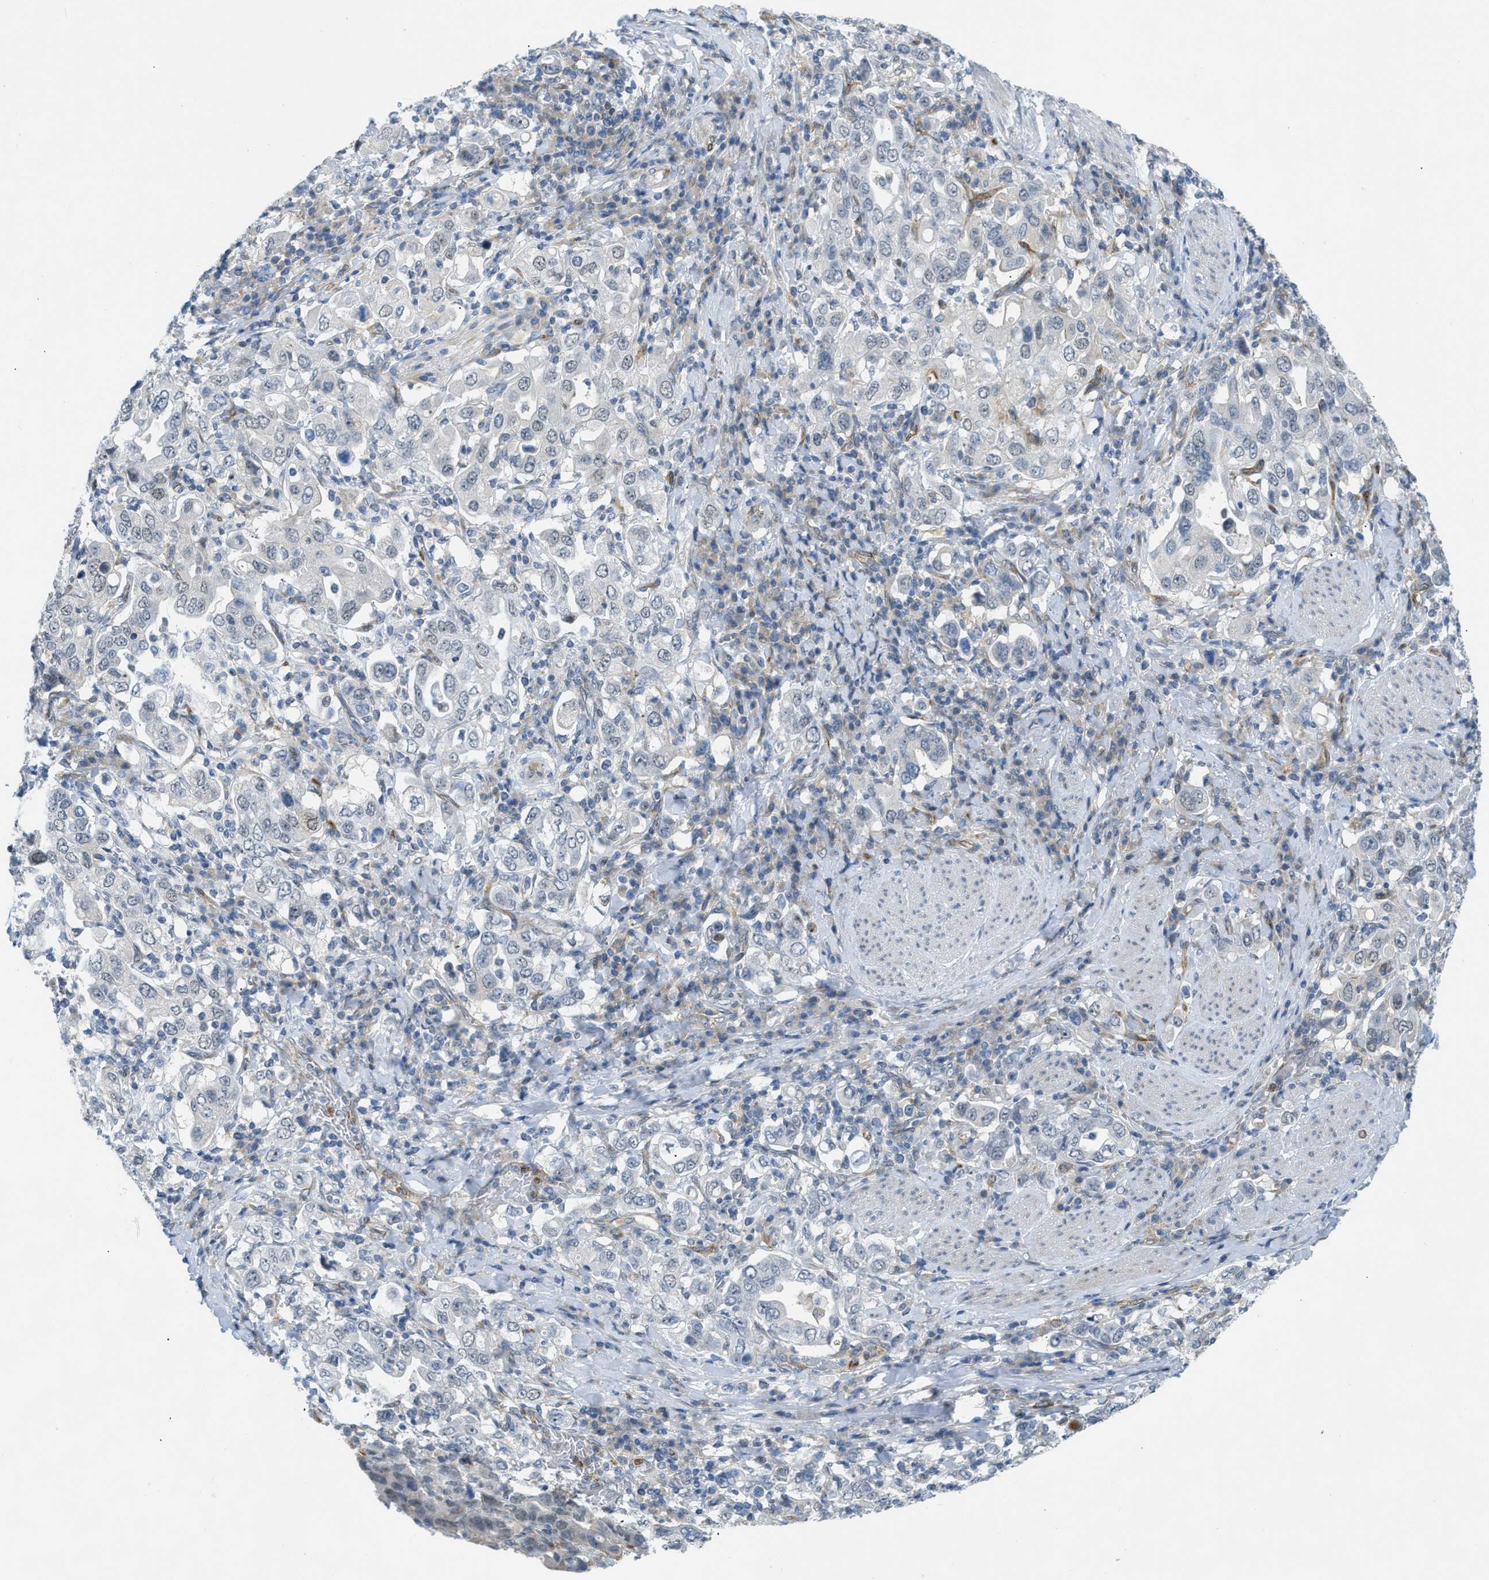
{"staining": {"intensity": "negative", "quantity": "none", "location": "none"}, "tissue": "stomach cancer", "cell_type": "Tumor cells", "image_type": "cancer", "snomed": [{"axis": "morphology", "description": "Adenocarcinoma, NOS"}, {"axis": "topography", "description": "Stomach, upper"}], "caption": "Immunohistochemistry photomicrograph of stomach cancer stained for a protein (brown), which shows no staining in tumor cells.", "gene": "ZNF408", "patient": {"sex": "male", "age": 62}}